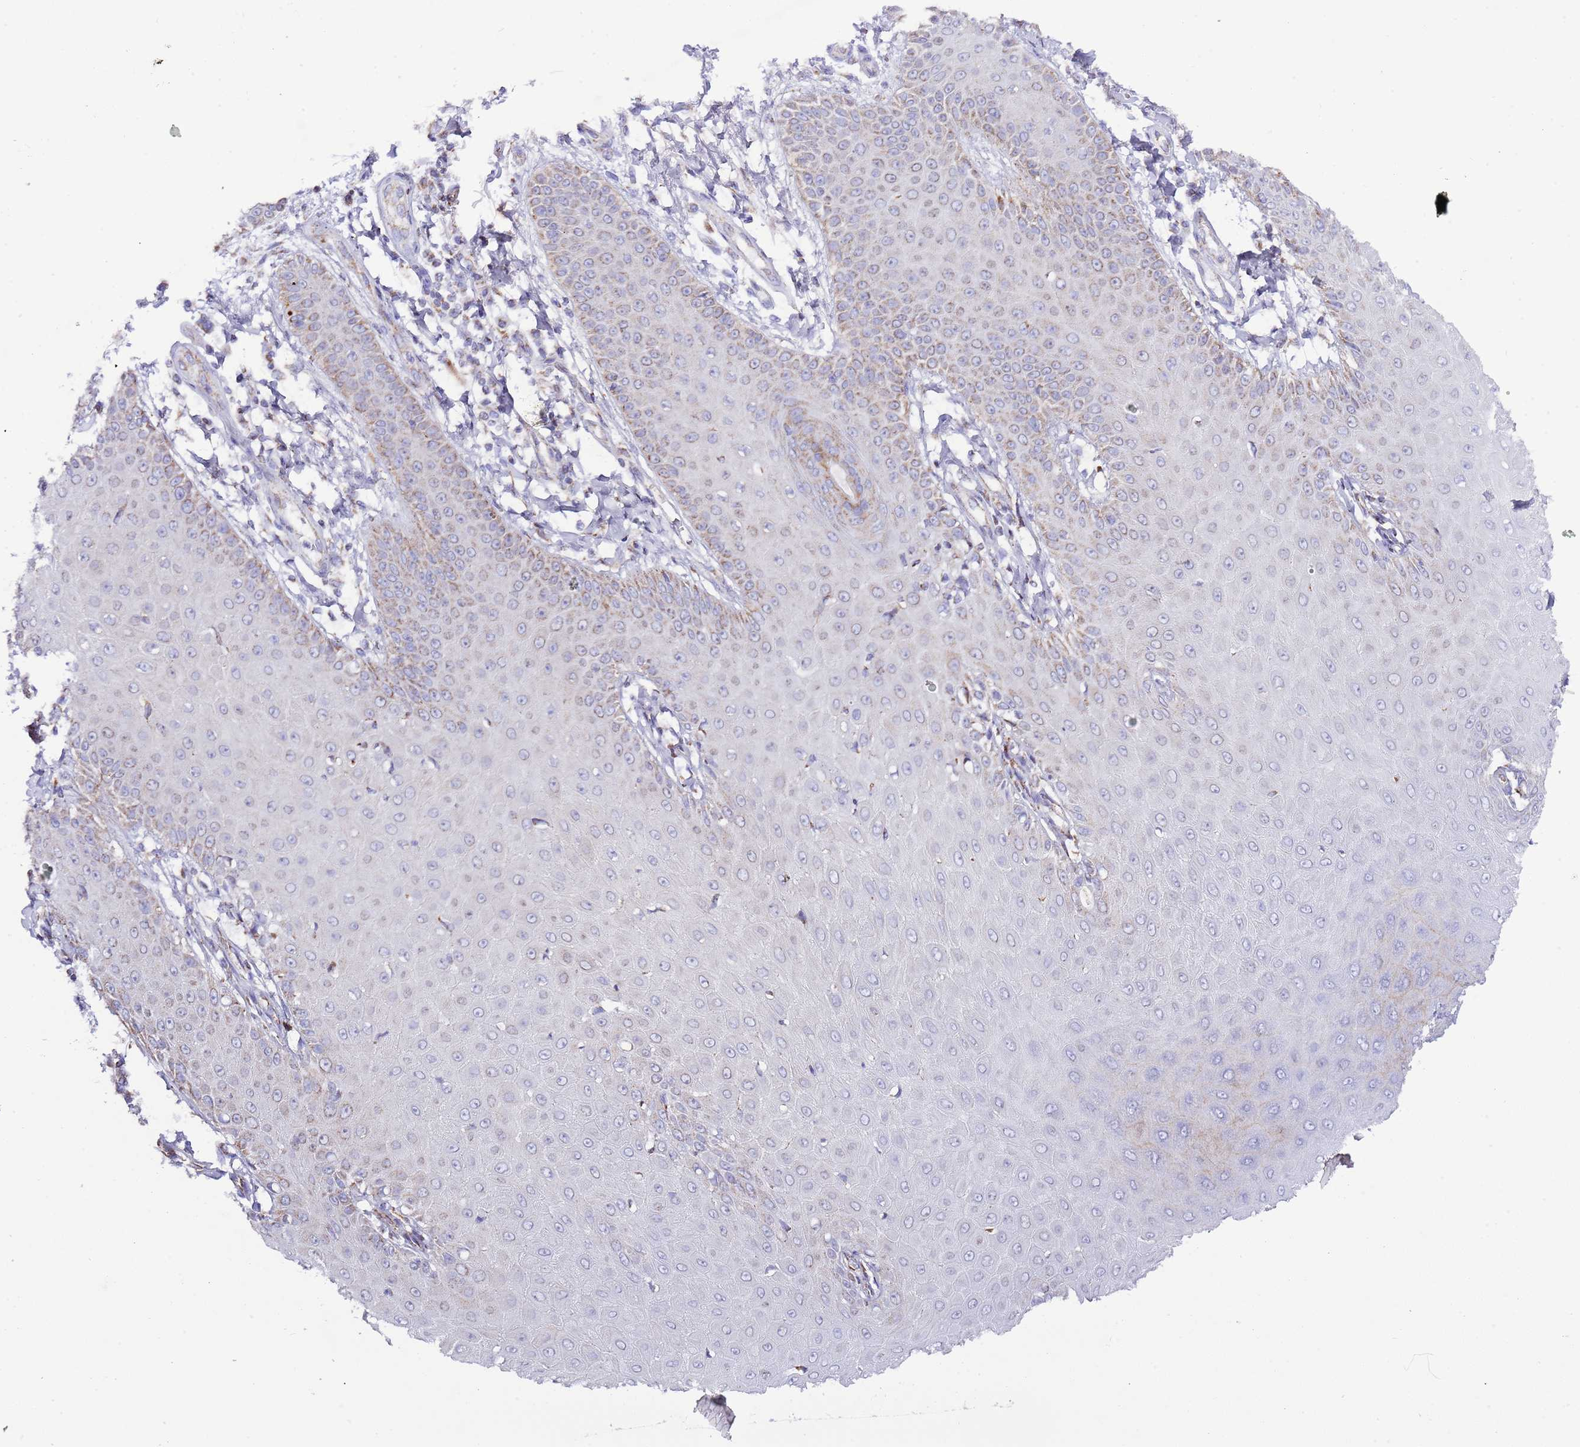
{"staining": {"intensity": "weak", "quantity": "<25%", "location": "cytoplasmic/membranous"}, "tissue": "skin cancer", "cell_type": "Tumor cells", "image_type": "cancer", "snomed": [{"axis": "morphology", "description": "Squamous cell carcinoma, NOS"}, {"axis": "topography", "description": "Skin"}], "caption": "Immunohistochemistry (IHC) photomicrograph of neoplastic tissue: human skin squamous cell carcinoma stained with DAB (3,3'-diaminobenzidine) exhibits no significant protein staining in tumor cells.", "gene": "TEKTIP1", "patient": {"sex": "male", "age": 70}}